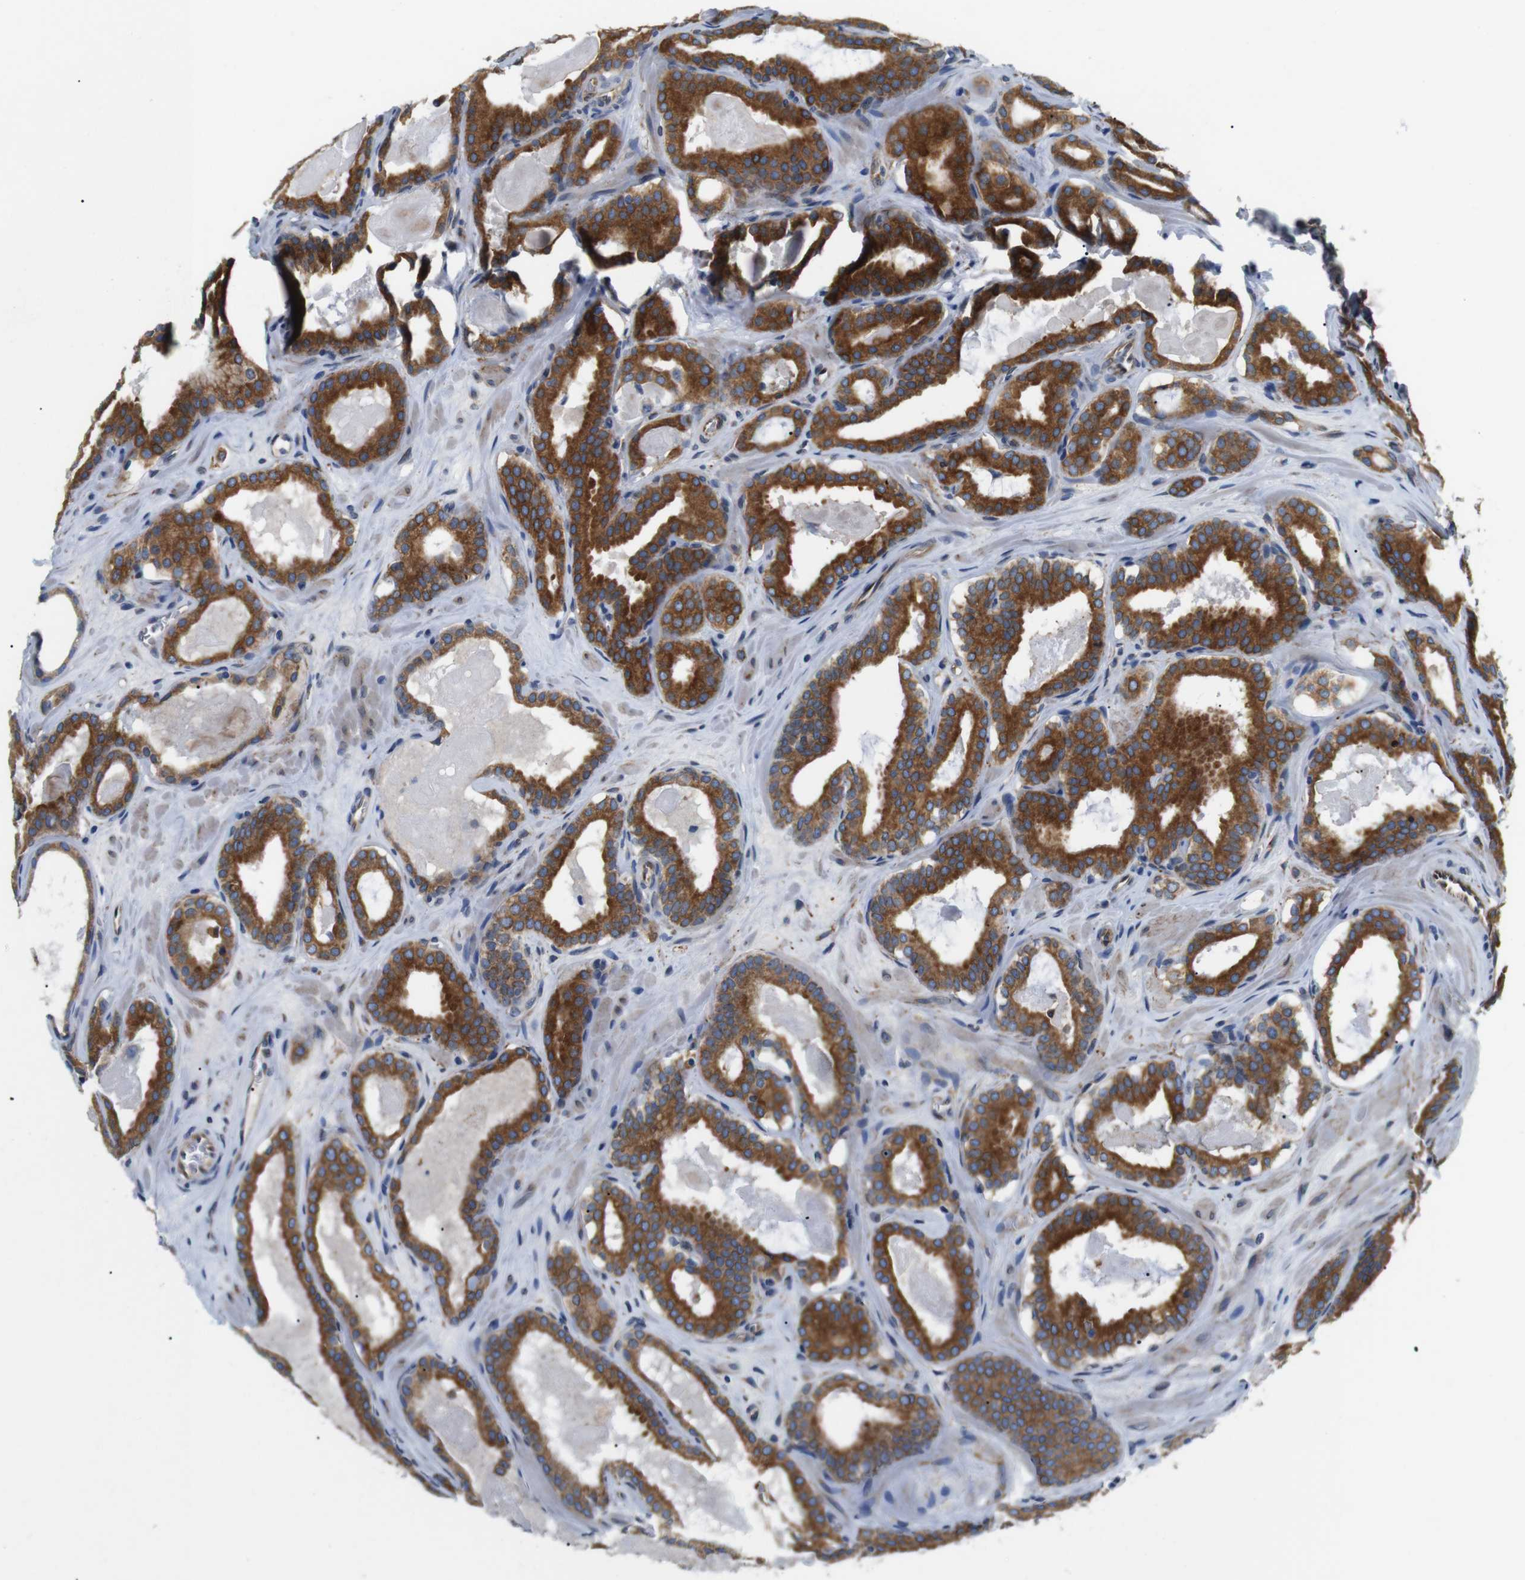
{"staining": {"intensity": "strong", "quantity": ">75%", "location": "cytoplasmic/membranous"}, "tissue": "prostate cancer", "cell_type": "Tumor cells", "image_type": "cancer", "snomed": [{"axis": "morphology", "description": "Adenocarcinoma, High grade"}, {"axis": "topography", "description": "Prostate"}], "caption": "A high amount of strong cytoplasmic/membranous expression is seen in approximately >75% of tumor cells in prostate high-grade adenocarcinoma tissue.", "gene": "HACD3", "patient": {"sex": "male", "age": 60}}